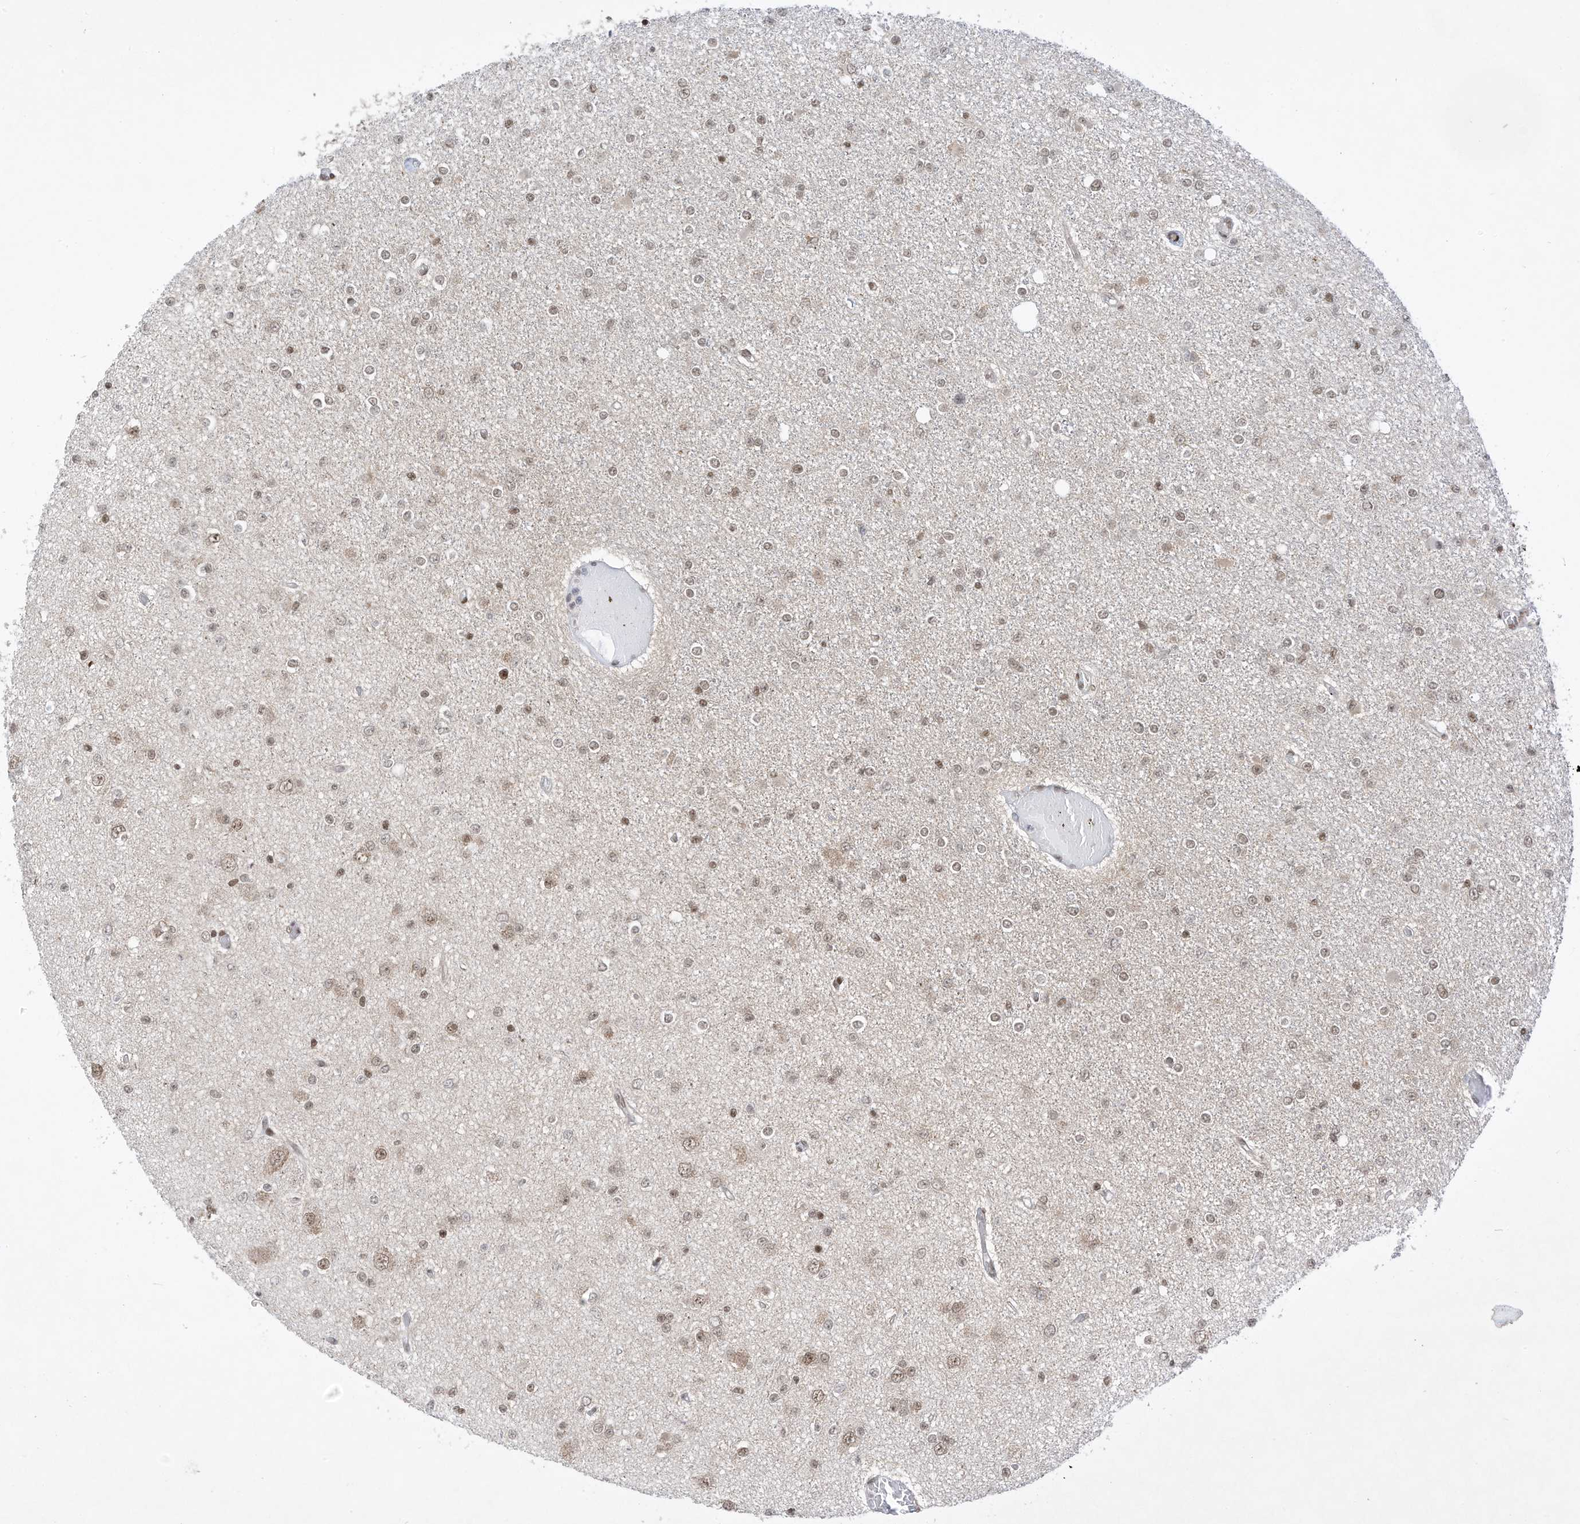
{"staining": {"intensity": "weak", "quantity": "<25%", "location": "nuclear"}, "tissue": "glioma", "cell_type": "Tumor cells", "image_type": "cancer", "snomed": [{"axis": "morphology", "description": "Glioma, malignant, Low grade"}, {"axis": "topography", "description": "Brain"}], "caption": "Tumor cells show no significant staining in glioma.", "gene": "AURKAIP1", "patient": {"sex": "female", "age": 22}}